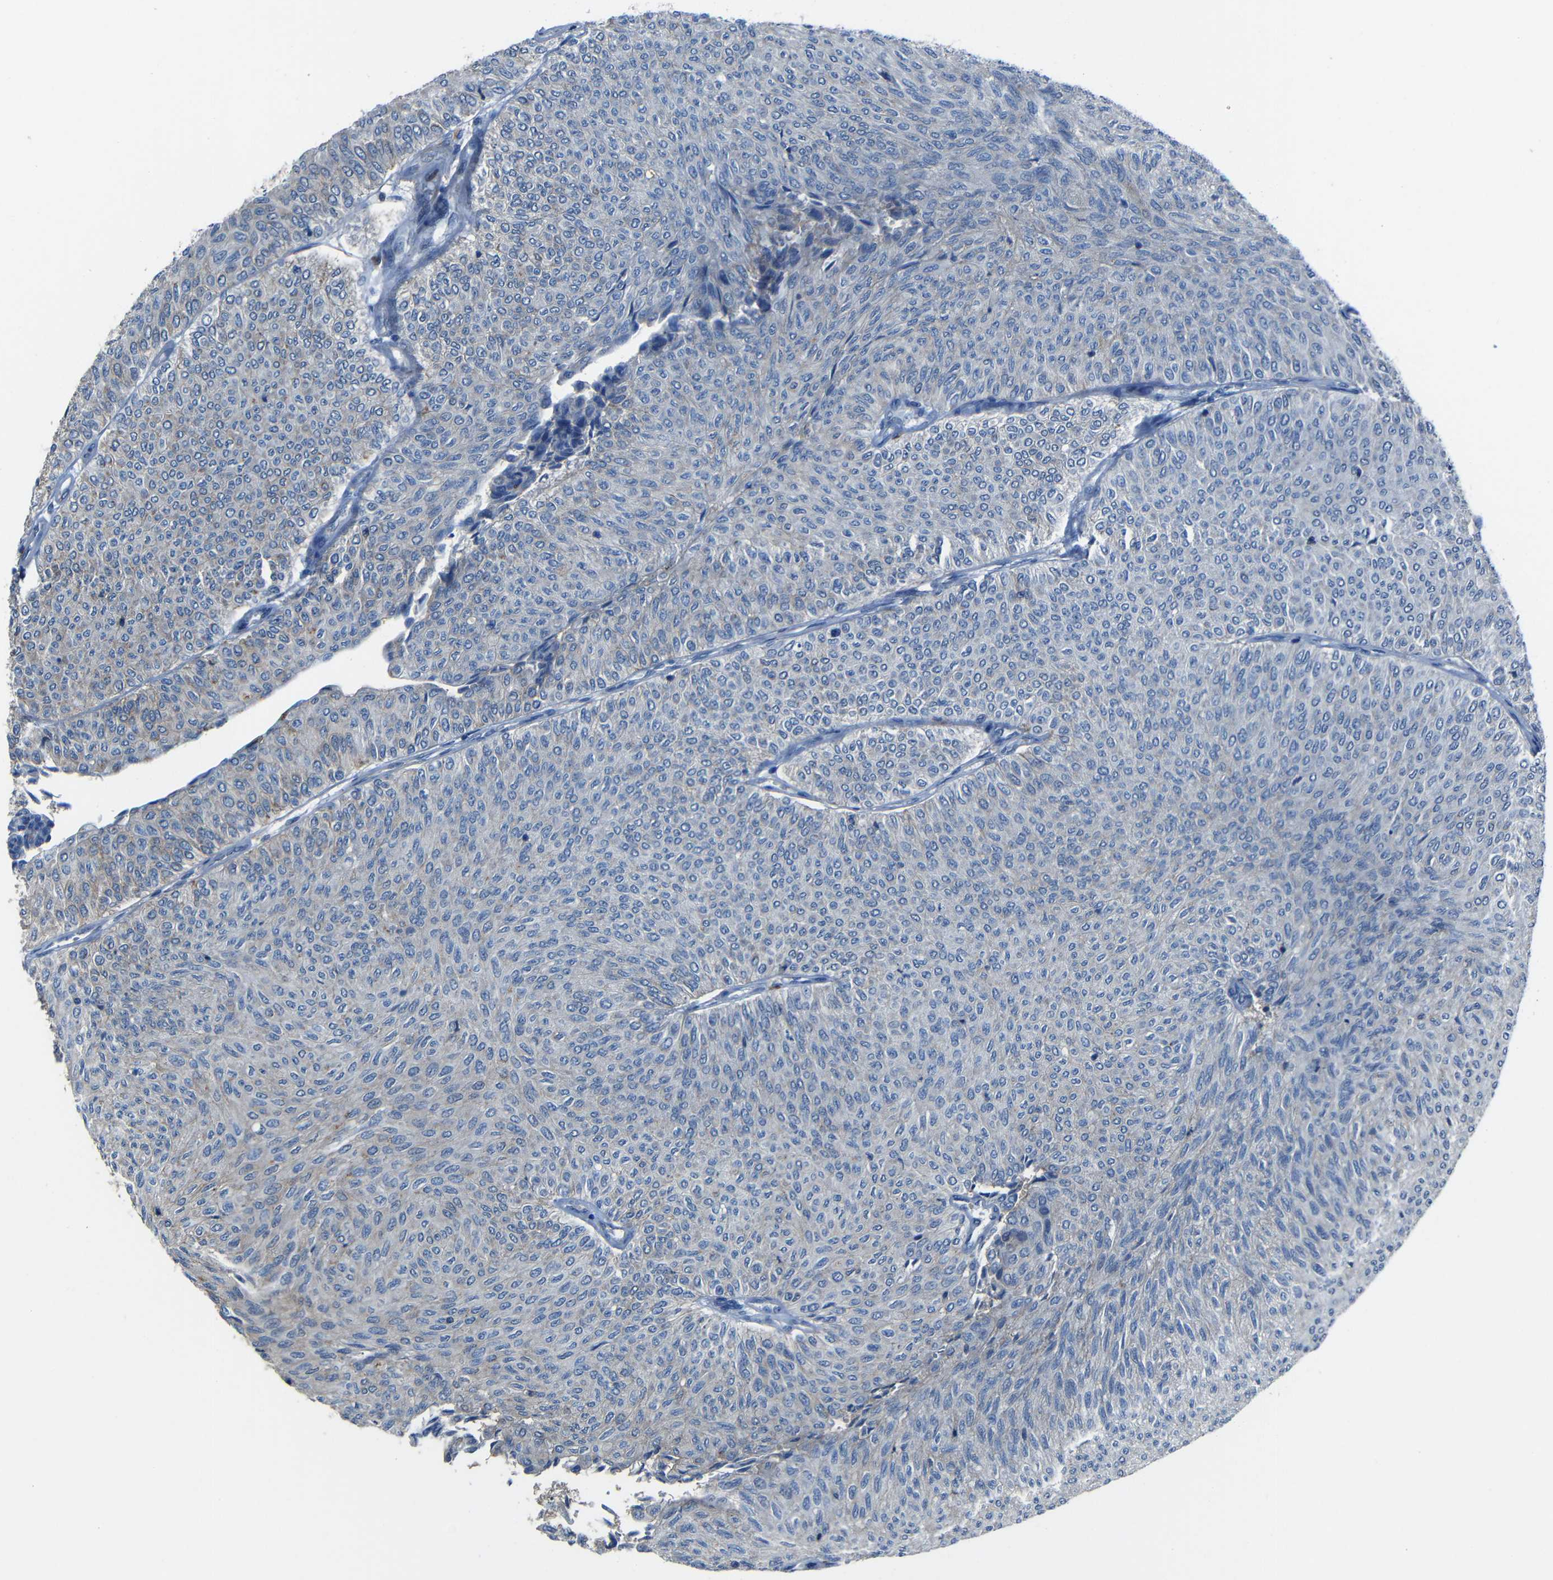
{"staining": {"intensity": "moderate", "quantity": "<25%", "location": "cytoplasmic/membranous"}, "tissue": "urothelial cancer", "cell_type": "Tumor cells", "image_type": "cancer", "snomed": [{"axis": "morphology", "description": "Urothelial carcinoma, Low grade"}, {"axis": "topography", "description": "Urinary bladder"}], "caption": "Immunohistochemical staining of urothelial cancer reveals low levels of moderate cytoplasmic/membranous staining in approximately <25% of tumor cells.", "gene": "DNAJC5", "patient": {"sex": "male", "age": 78}}